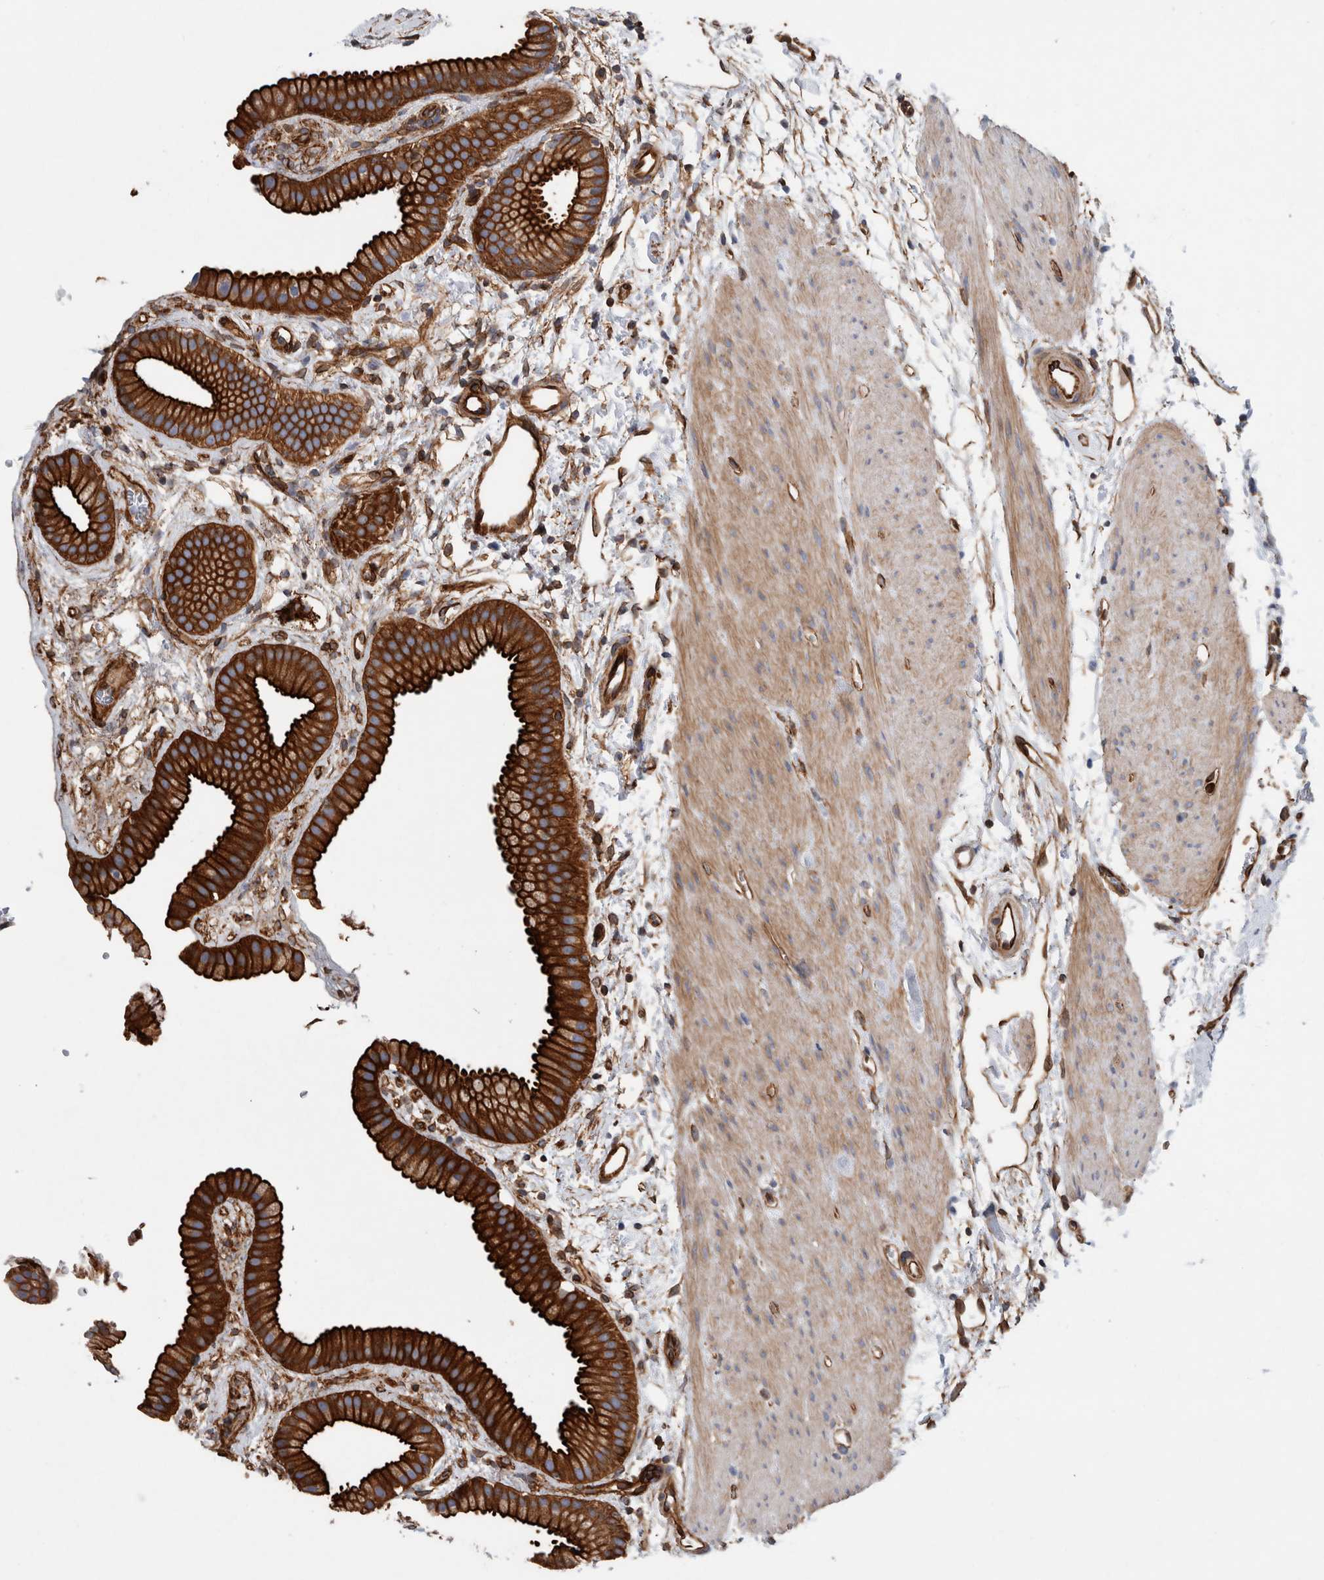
{"staining": {"intensity": "strong", "quantity": ">75%", "location": "cytoplasmic/membranous"}, "tissue": "gallbladder", "cell_type": "Glandular cells", "image_type": "normal", "snomed": [{"axis": "morphology", "description": "Normal tissue, NOS"}, {"axis": "topography", "description": "Gallbladder"}], "caption": "The histopathology image exhibits staining of normal gallbladder, revealing strong cytoplasmic/membranous protein positivity (brown color) within glandular cells.", "gene": "PLEC", "patient": {"sex": "female", "age": 64}}